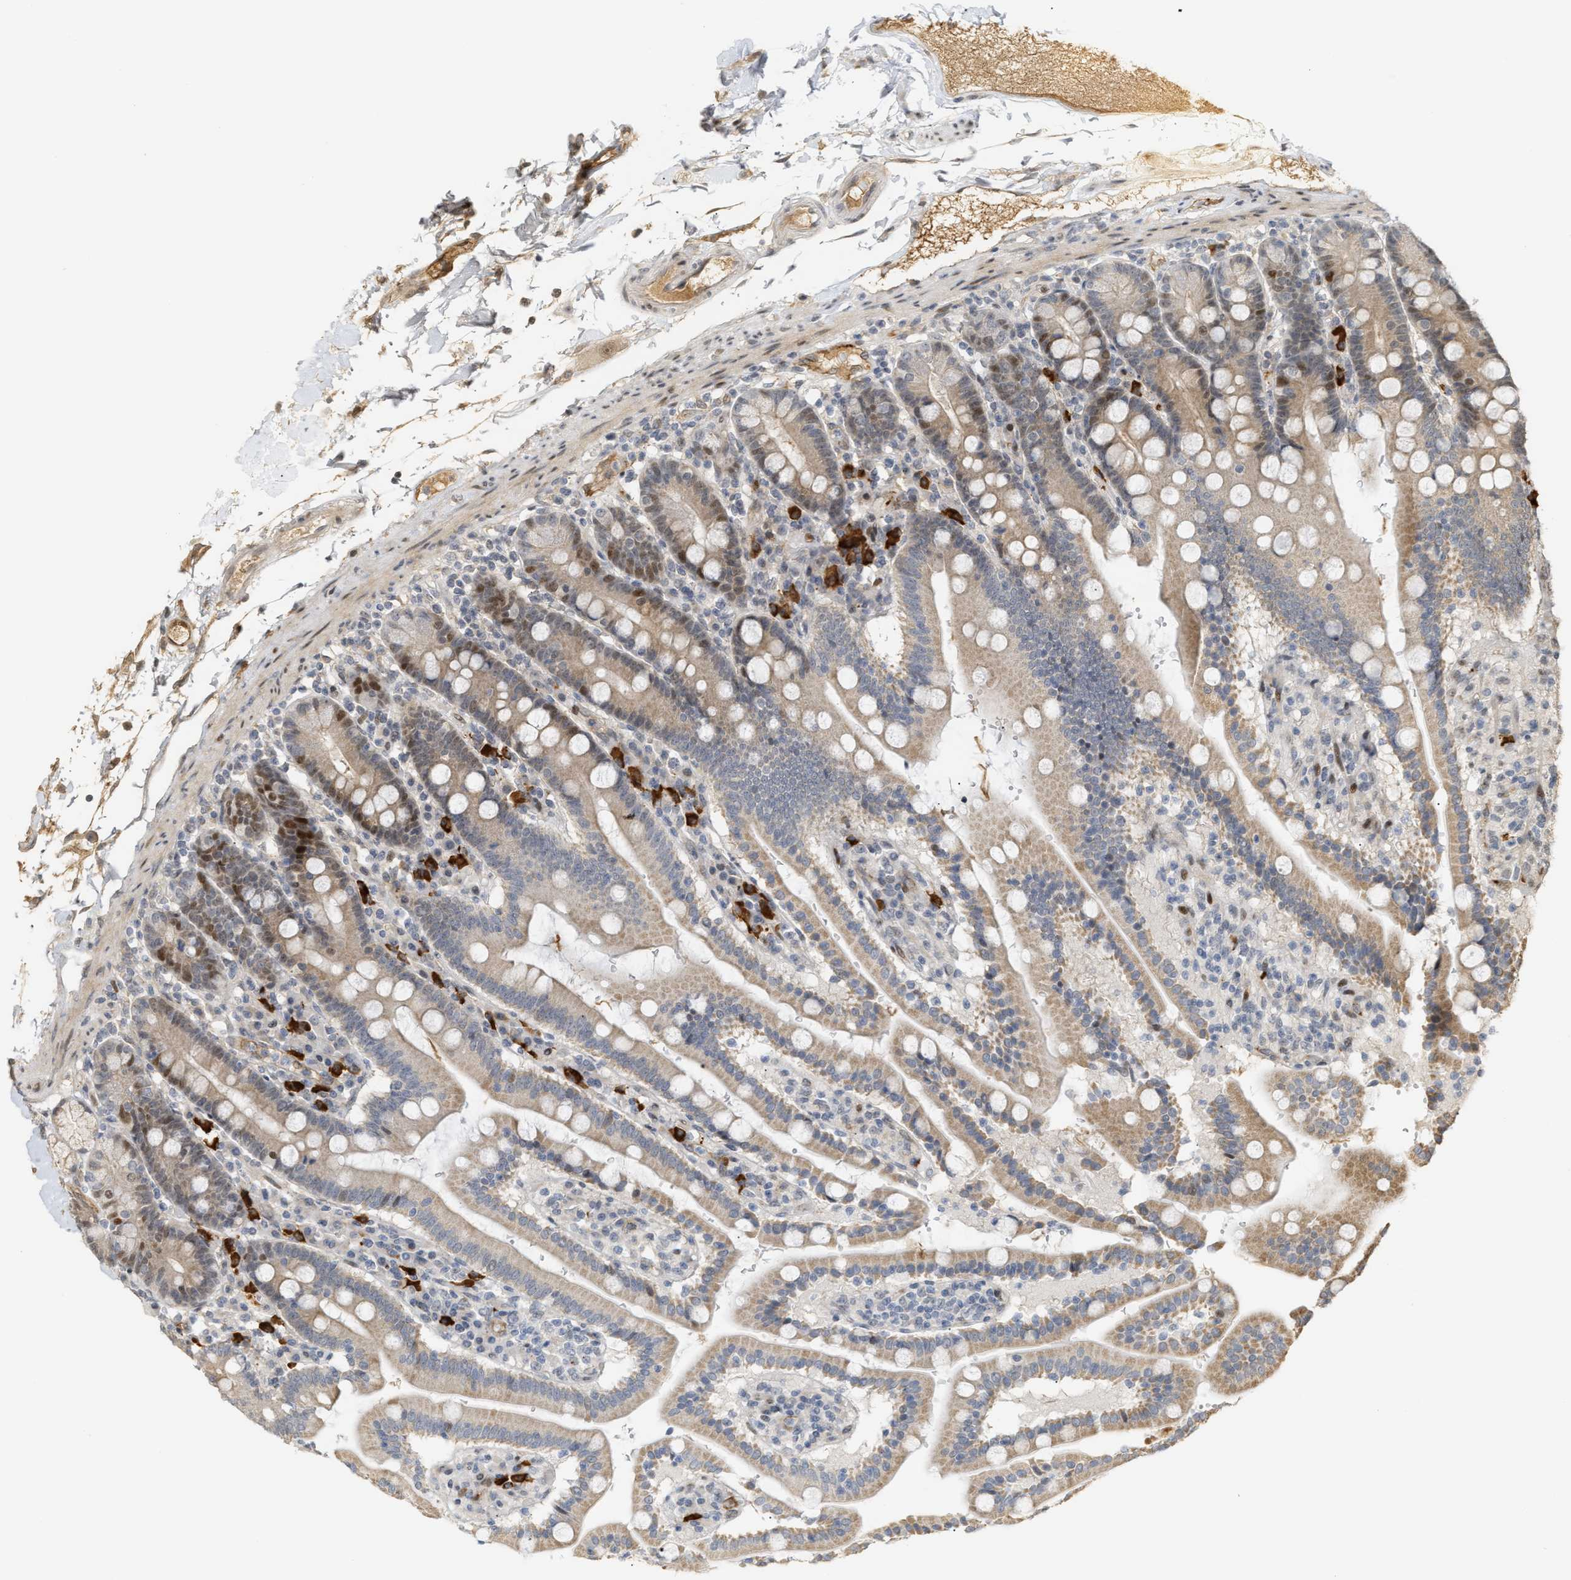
{"staining": {"intensity": "moderate", "quantity": "25%-75%", "location": "cytoplasmic/membranous"}, "tissue": "duodenum", "cell_type": "Glandular cells", "image_type": "normal", "snomed": [{"axis": "morphology", "description": "Normal tissue, NOS"}, {"axis": "topography", "description": "Small intestine, NOS"}], "caption": "High-power microscopy captured an immunohistochemistry photomicrograph of normal duodenum, revealing moderate cytoplasmic/membranous staining in approximately 25%-75% of glandular cells. (Brightfield microscopy of DAB IHC at high magnification).", "gene": "ZFAND5", "patient": {"sex": "female", "age": 71}}